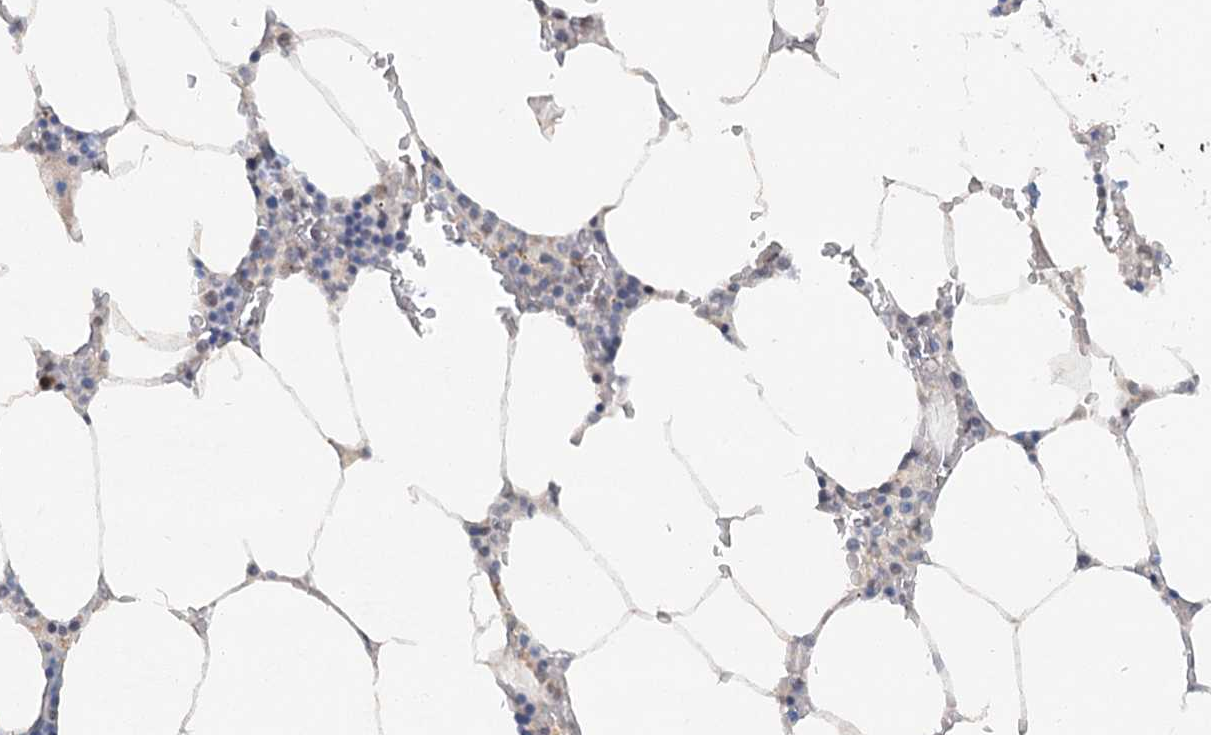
{"staining": {"intensity": "negative", "quantity": "none", "location": "none"}, "tissue": "bone marrow", "cell_type": "Hematopoietic cells", "image_type": "normal", "snomed": [{"axis": "morphology", "description": "Normal tissue, NOS"}, {"axis": "topography", "description": "Bone marrow"}], "caption": "High magnification brightfield microscopy of normal bone marrow stained with DAB (brown) and counterstained with hematoxylin (blue): hematopoietic cells show no significant staining. (DAB immunohistochemistry (IHC) with hematoxylin counter stain).", "gene": "TAS2R42", "patient": {"sex": "male", "age": 70}}